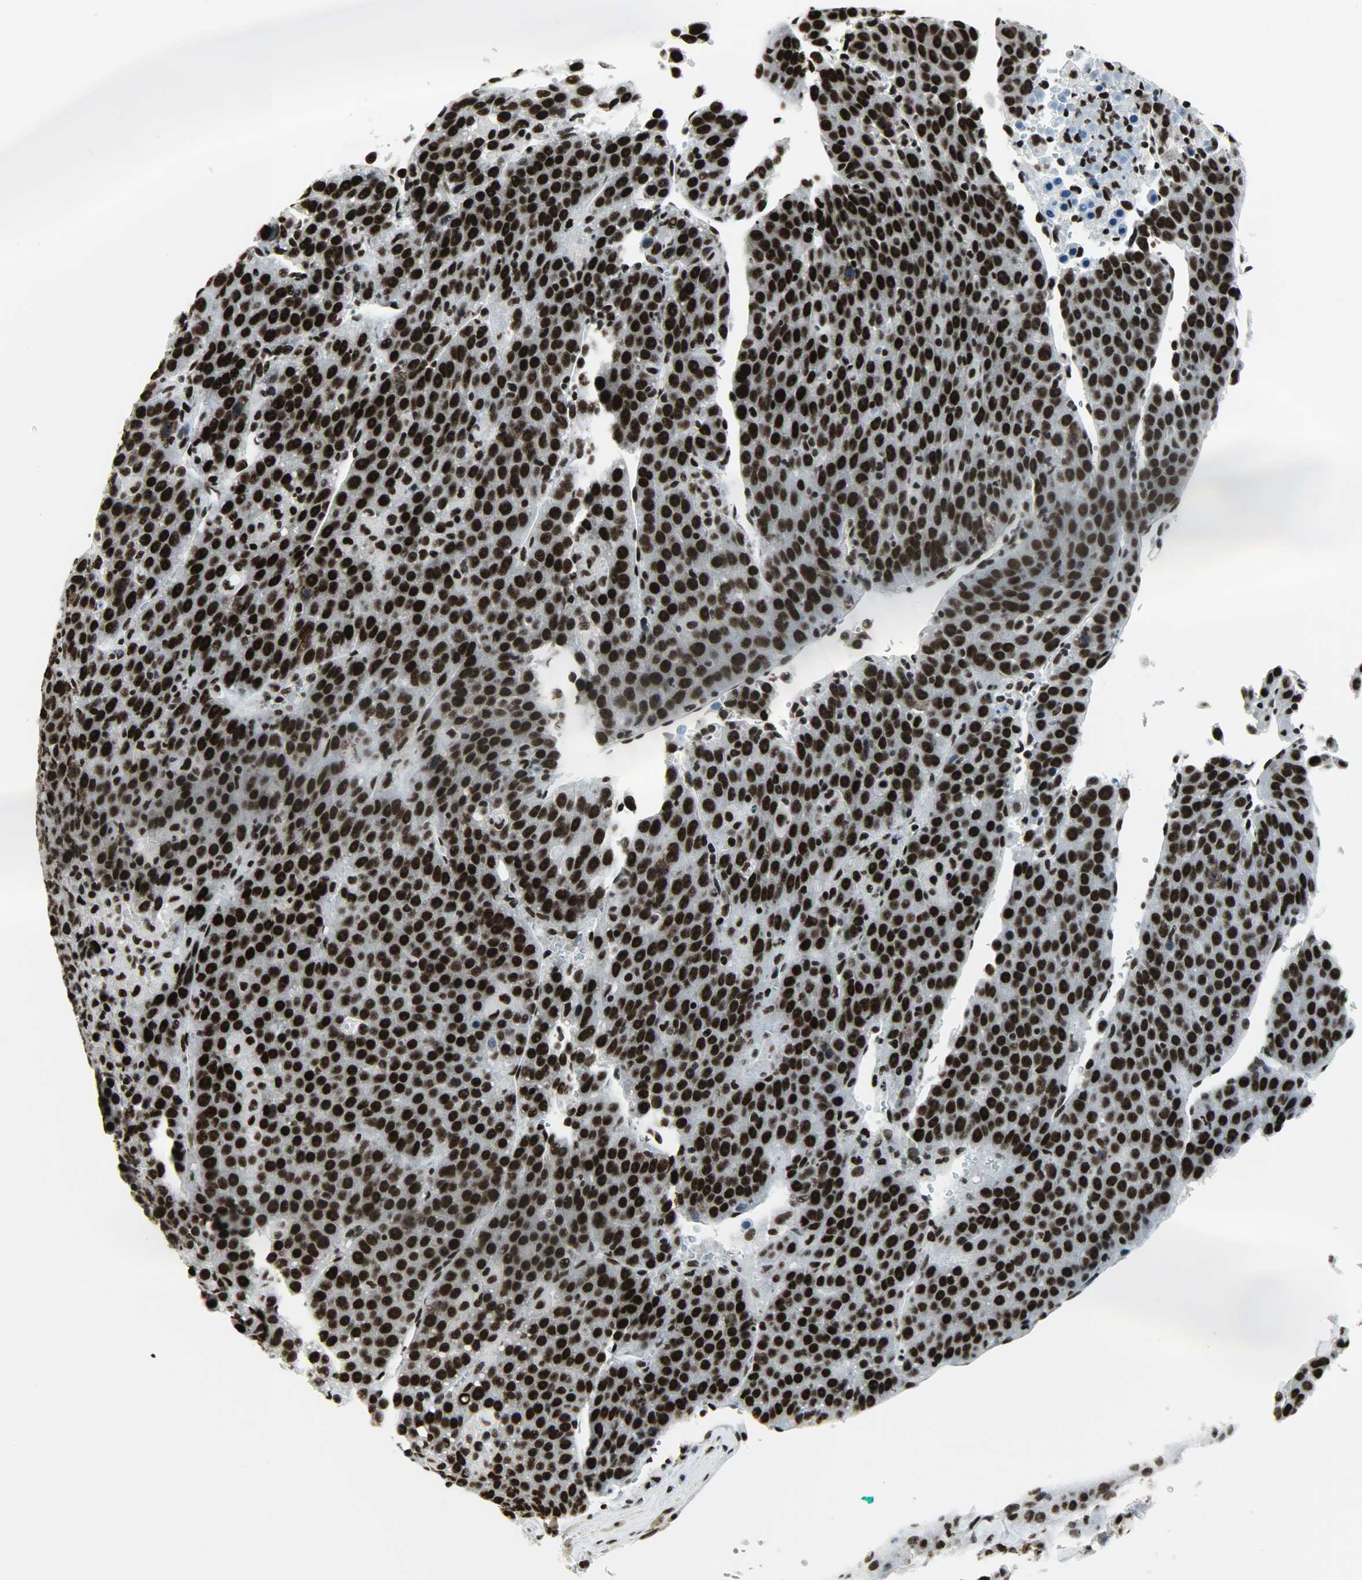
{"staining": {"intensity": "strong", "quantity": ">75%", "location": "nuclear"}, "tissue": "liver cancer", "cell_type": "Tumor cells", "image_type": "cancer", "snomed": [{"axis": "morphology", "description": "Carcinoma, Hepatocellular, NOS"}, {"axis": "topography", "description": "Liver"}], "caption": "Liver cancer (hepatocellular carcinoma) was stained to show a protein in brown. There is high levels of strong nuclear staining in about >75% of tumor cells.", "gene": "SNRPA", "patient": {"sex": "female", "age": 53}}